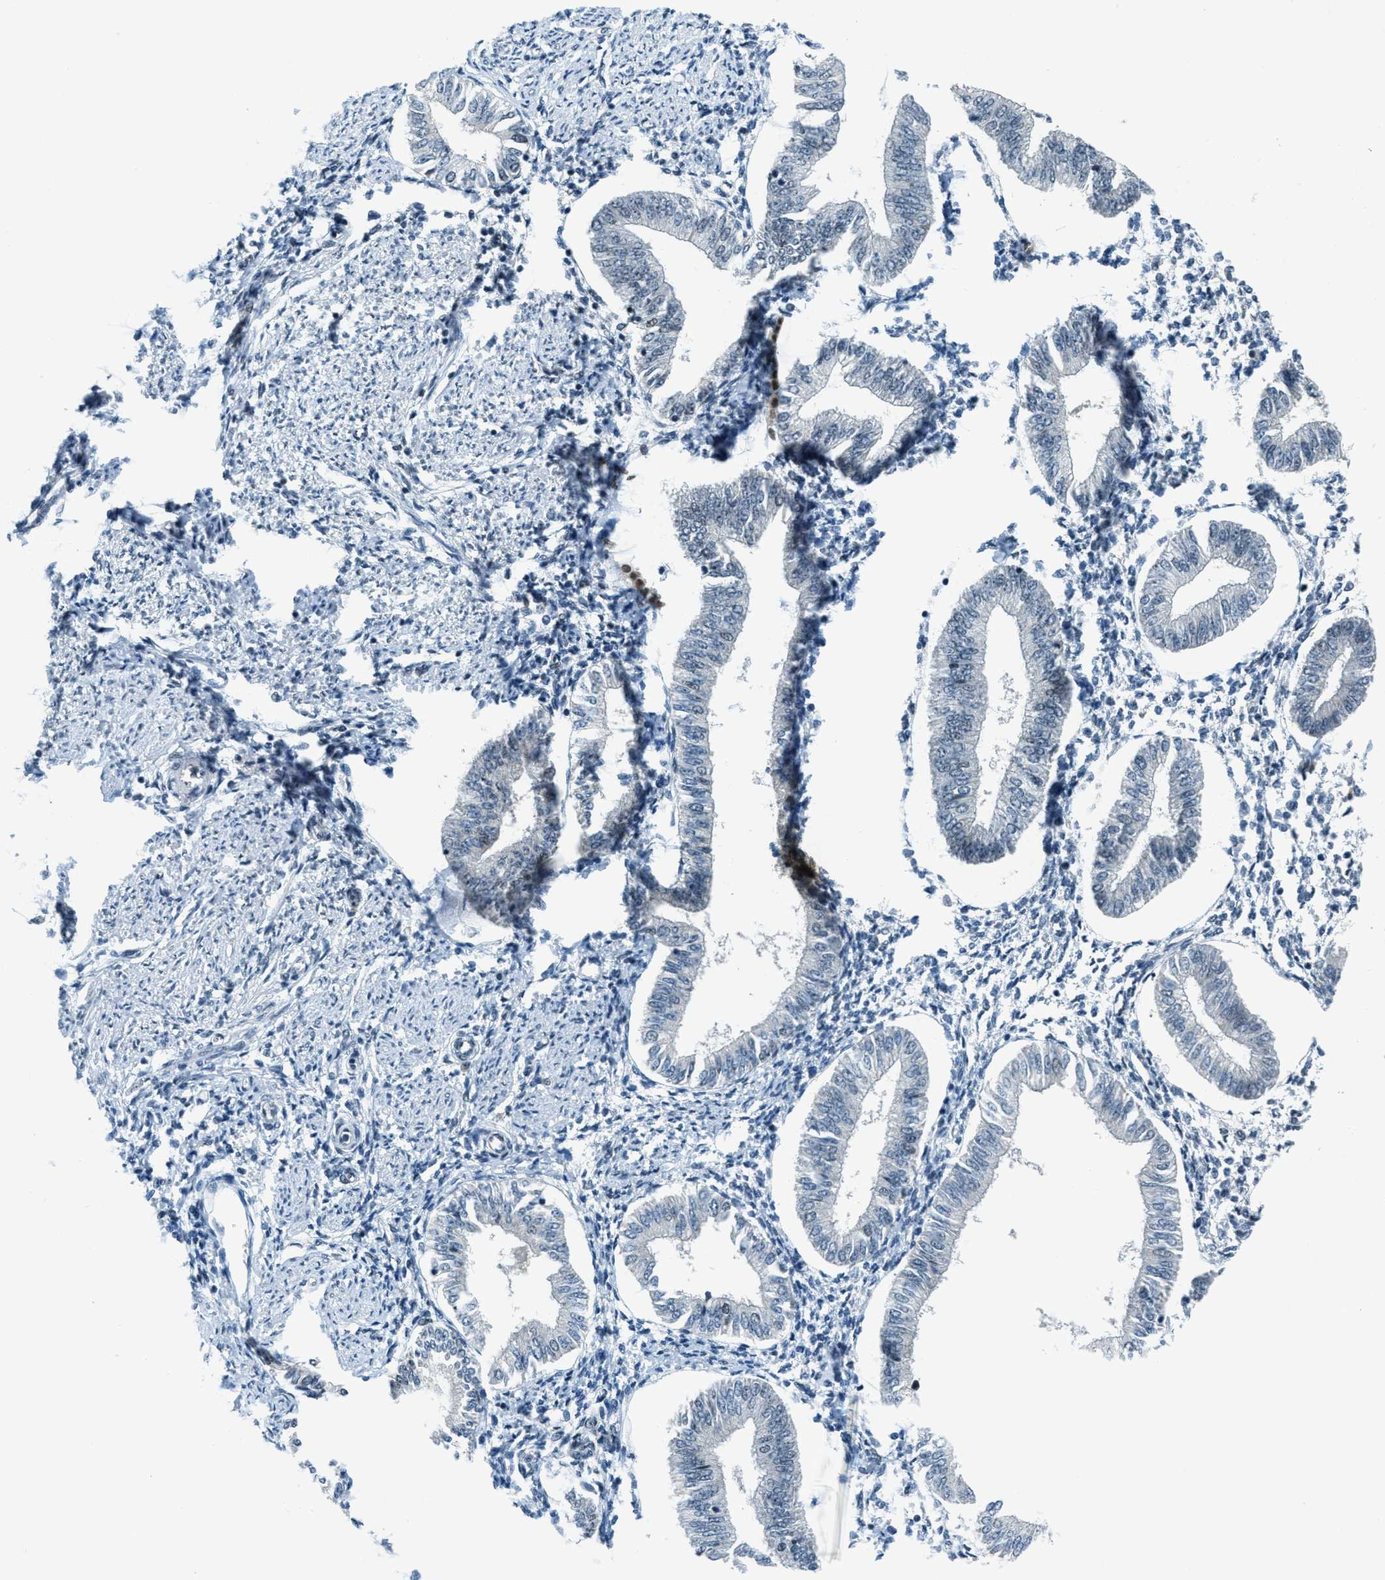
{"staining": {"intensity": "negative", "quantity": "none", "location": "none"}, "tissue": "endometrium", "cell_type": "Cells in endometrial stroma", "image_type": "normal", "snomed": [{"axis": "morphology", "description": "Normal tissue, NOS"}, {"axis": "topography", "description": "Endometrium"}], "caption": "This is an immunohistochemistry image of unremarkable human endometrium. There is no expression in cells in endometrial stroma.", "gene": "KLF6", "patient": {"sex": "female", "age": 50}}